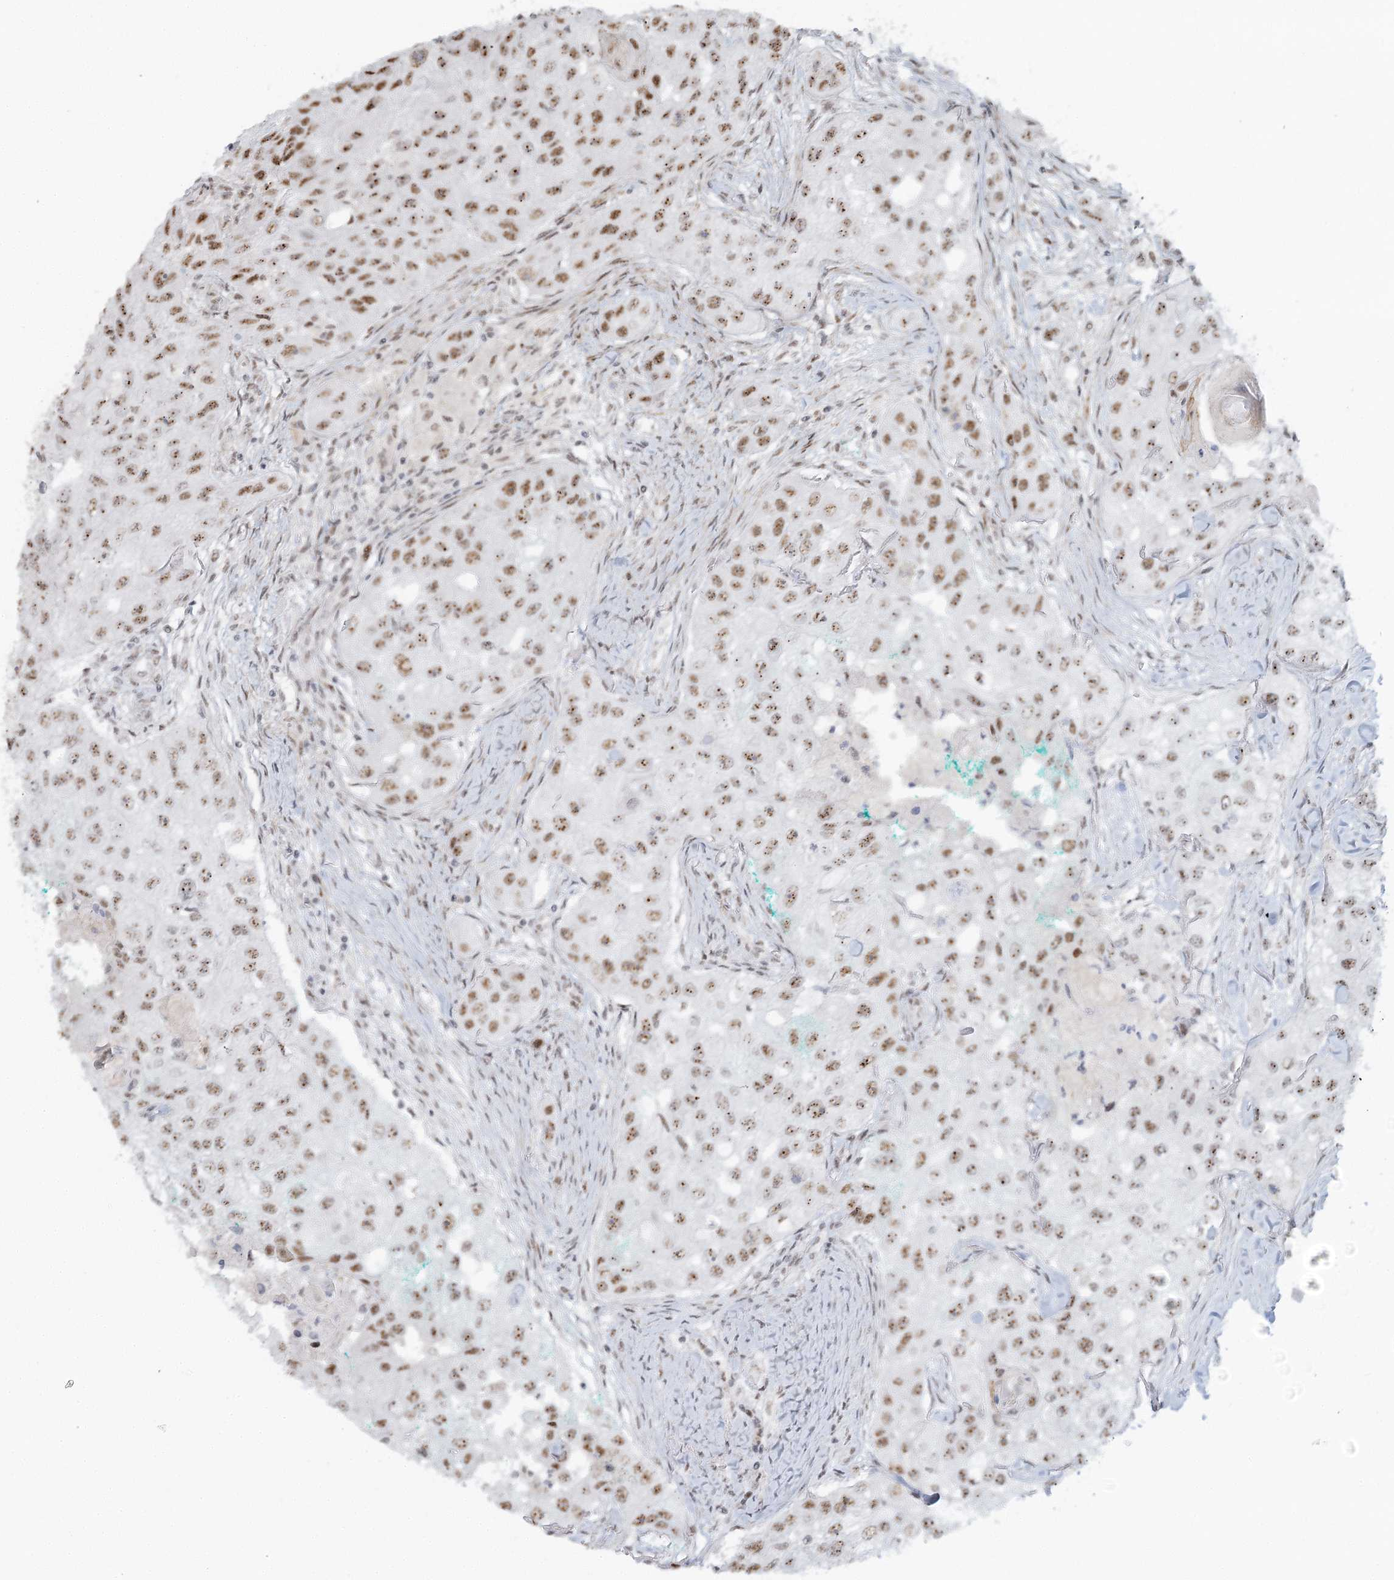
{"staining": {"intensity": "moderate", "quantity": ">75%", "location": "nuclear"}, "tissue": "head and neck cancer", "cell_type": "Tumor cells", "image_type": "cancer", "snomed": [{"axis": "morphology", "description": "Normal tissue, NOS"}, {"axis": "morphology", "description": "Squamous cell carcinoma, NOS"}, {"axis": "topography", "description": "Skeletal muscle"}, {"axis": "topography", "description": "Head-Neck"}], "caption": "Human head and neck cancer stained with a protein marker displays moderate staining in tumor cells.", "gene": "U2SURP", "patient": {"sex": "male", "age": 51}}